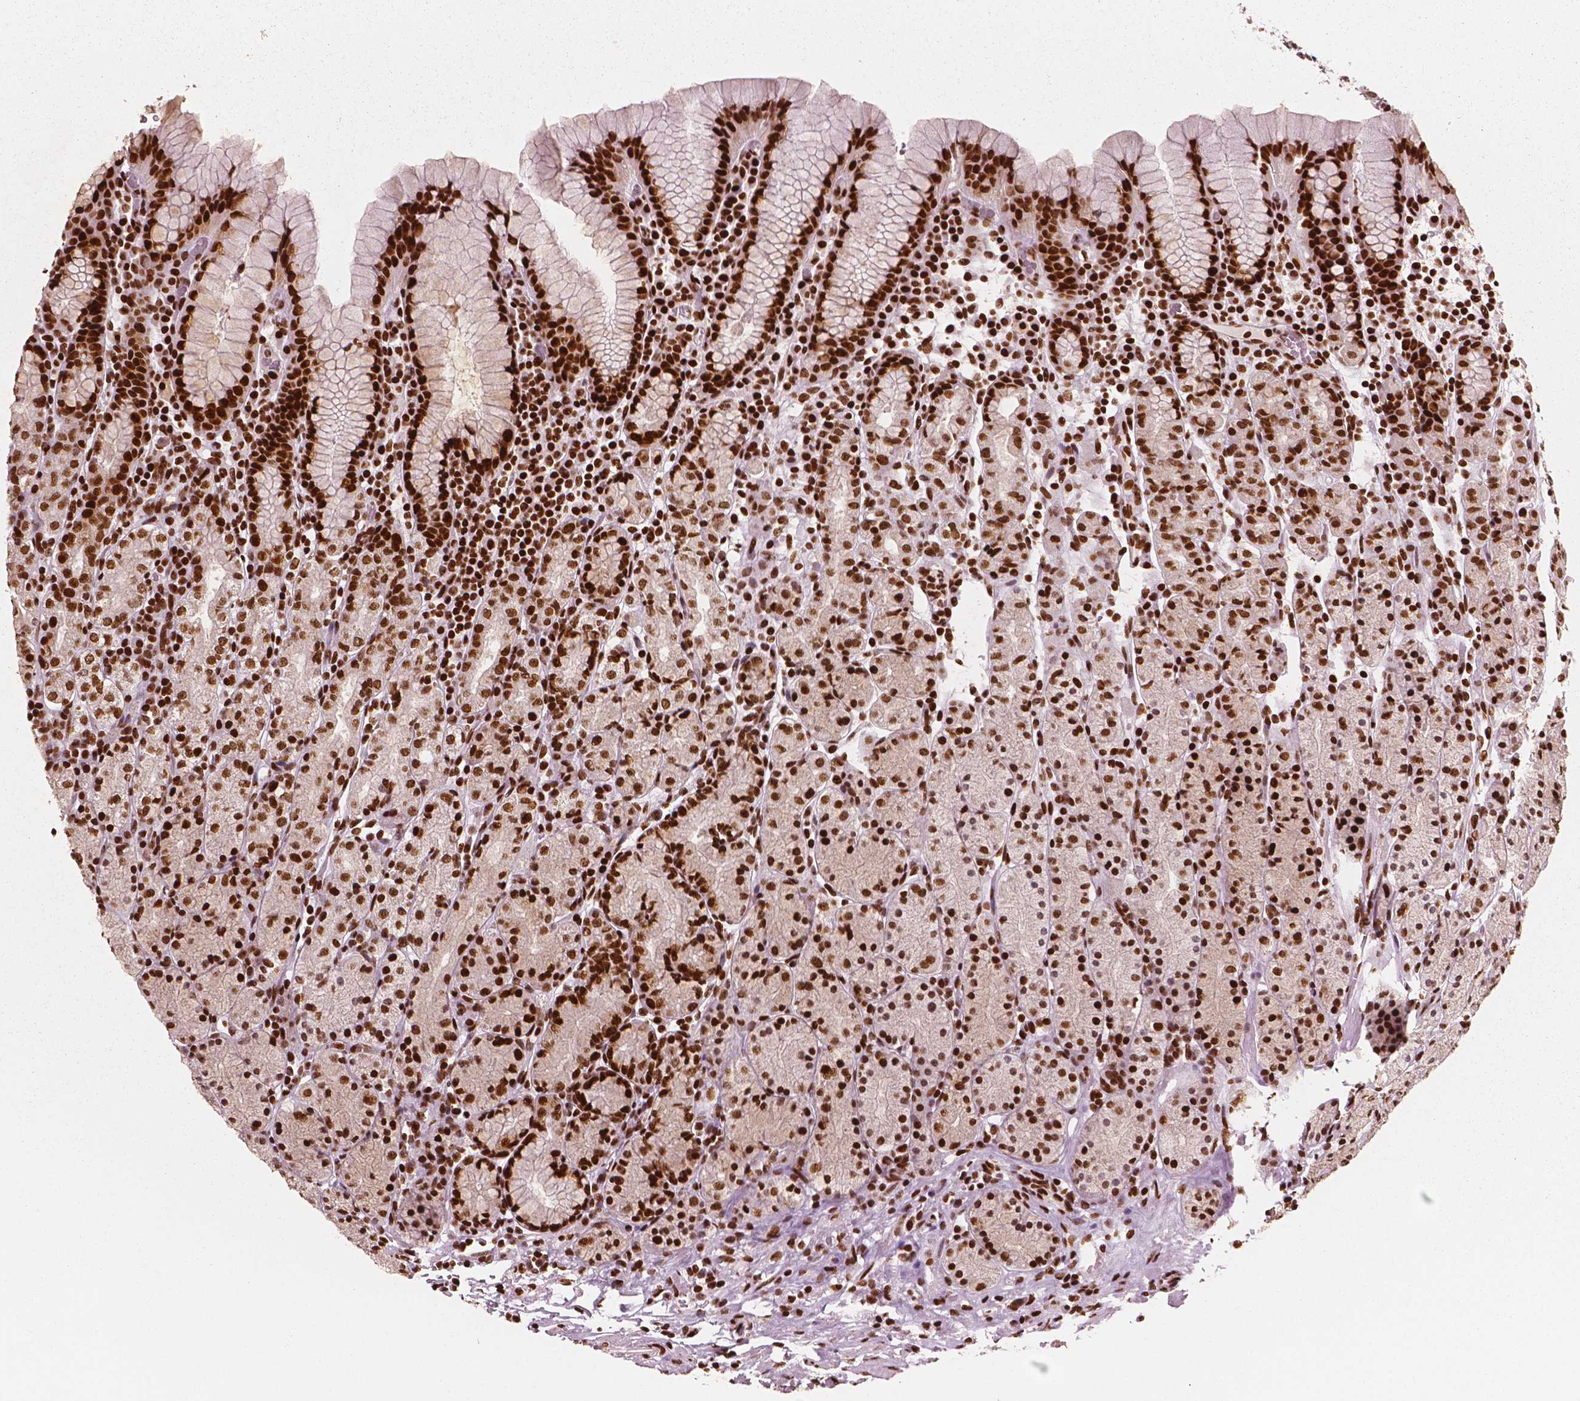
{"staining": {"intensity": "strong", "quantity": ">75%", "location": "nuclear"}, "tissue": "stomach", "cell_type": "Glandular cells", "image_type": "normal", "snomed": [{"axis": "morphology", "description": "Normal tissue, NOS"}, {"axis": "topography", "description": "Stomach, upper"}, {"axis": "topography", "description": "Stomach"}], "caption": "Immunohistochemistry (IHC) (DAB) staining of benign stomach exhibits strong nuclear protein positivity in about >75% of glandular cells.", "gene": "CTCF", "patient": {"sex": "male", "age": 62}}